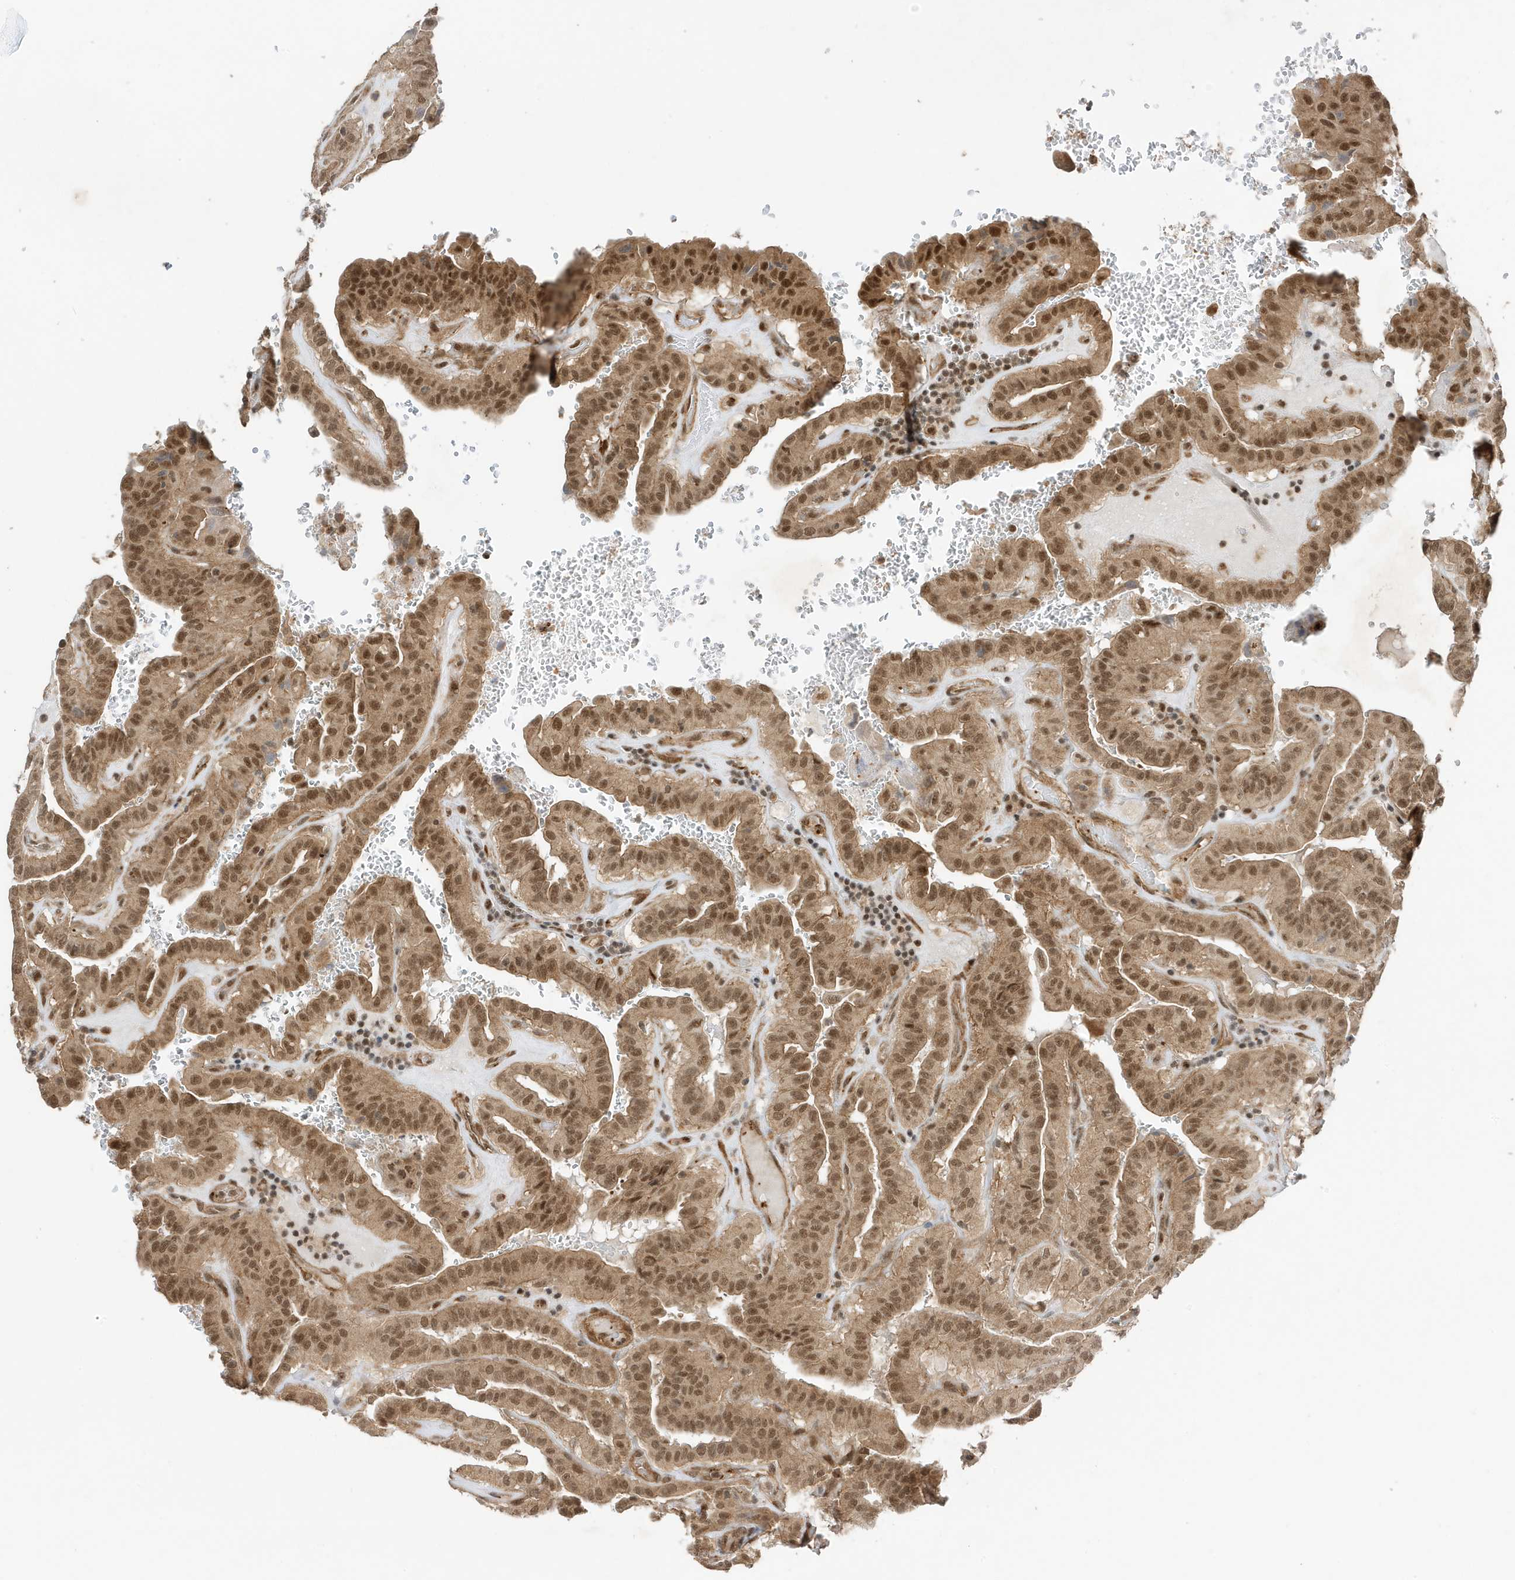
{"staining": {"intensity": "moderate", "quantity": ">75%", "location": "cytoplasmic/membranous,nuclear"}, "tissue": "thyroid cancer", "cell_type": "Tumor cells", "image_type": "cancer", "snomed": [{"axis": "morphology", "description": "Papillary adenocarcinoma, NOS"}, {"axis": "topography", "description": "Thyroid gland"}], "caption": "This image demonstrates thyroid cancer stained with immunohistochemistry to label a protein in brown. The cytoplasmic/membranous and nuclear of tumor cells show moderate positivity for the protein. Nuclei are counter-stained blue.", "gene": "MAST3", "patient": {"sex": "male", "age": 77}}